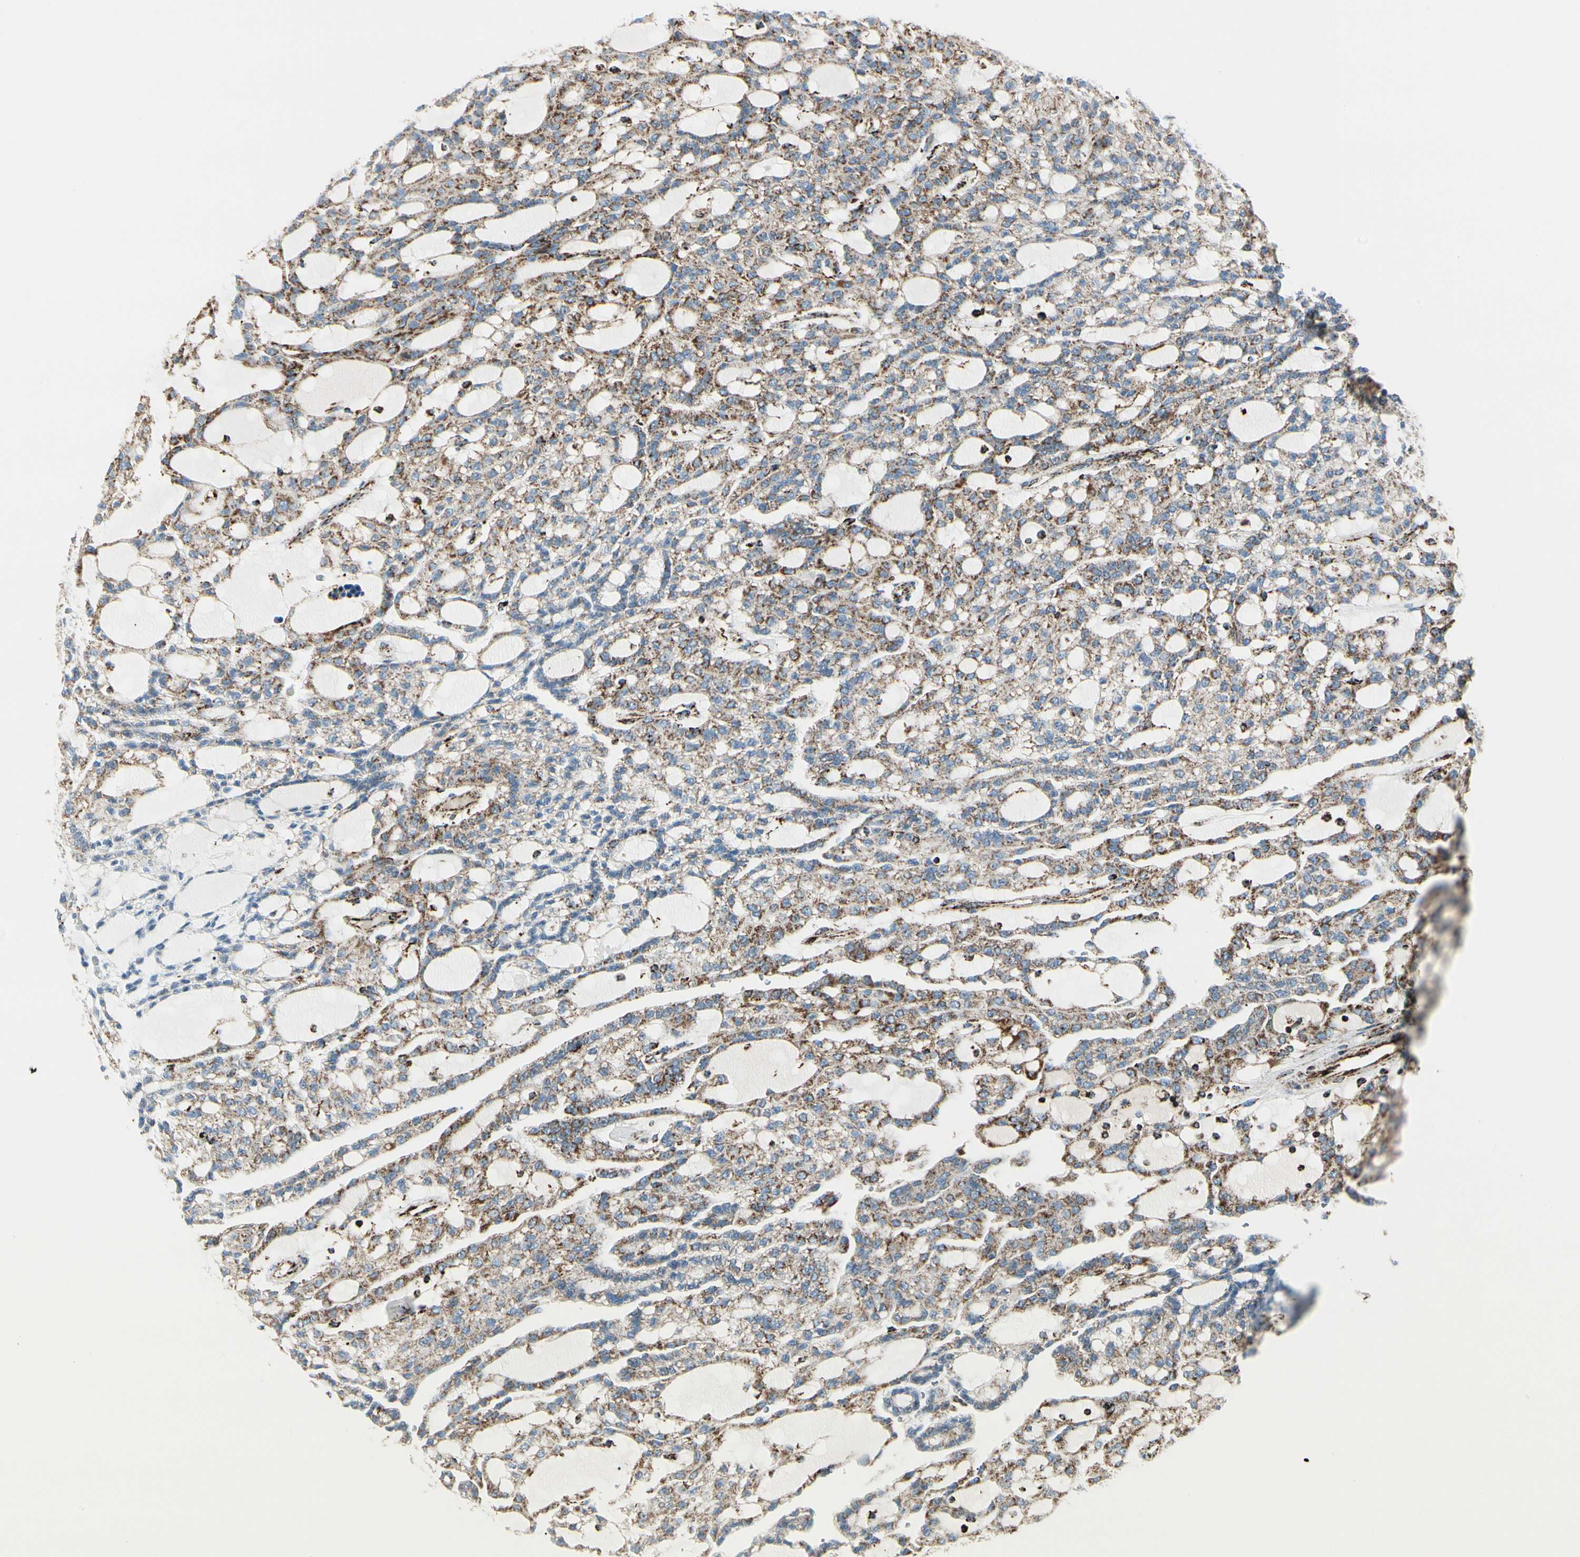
{"staining": {"intensity": "moderate", "quantity": ">75%", "location": "cytoplasmic/membranous"}, "tissue": "renal cancer", "cell_type": "Tumor cells", "image_type": "cancer", "snomed": [{"axis": "morphology", "description": "Adenocarcinoma, NOS"}, {"axis": "topography", "description": "Kidney"}], "caption": "Renal cancer stained for a protein (brown) demonstrates moderate cytoplasmic/membranous positive staining in about >75% of tumor cells.", "gene": "ME2", "patient": {"sex": "male", "age": 63}}